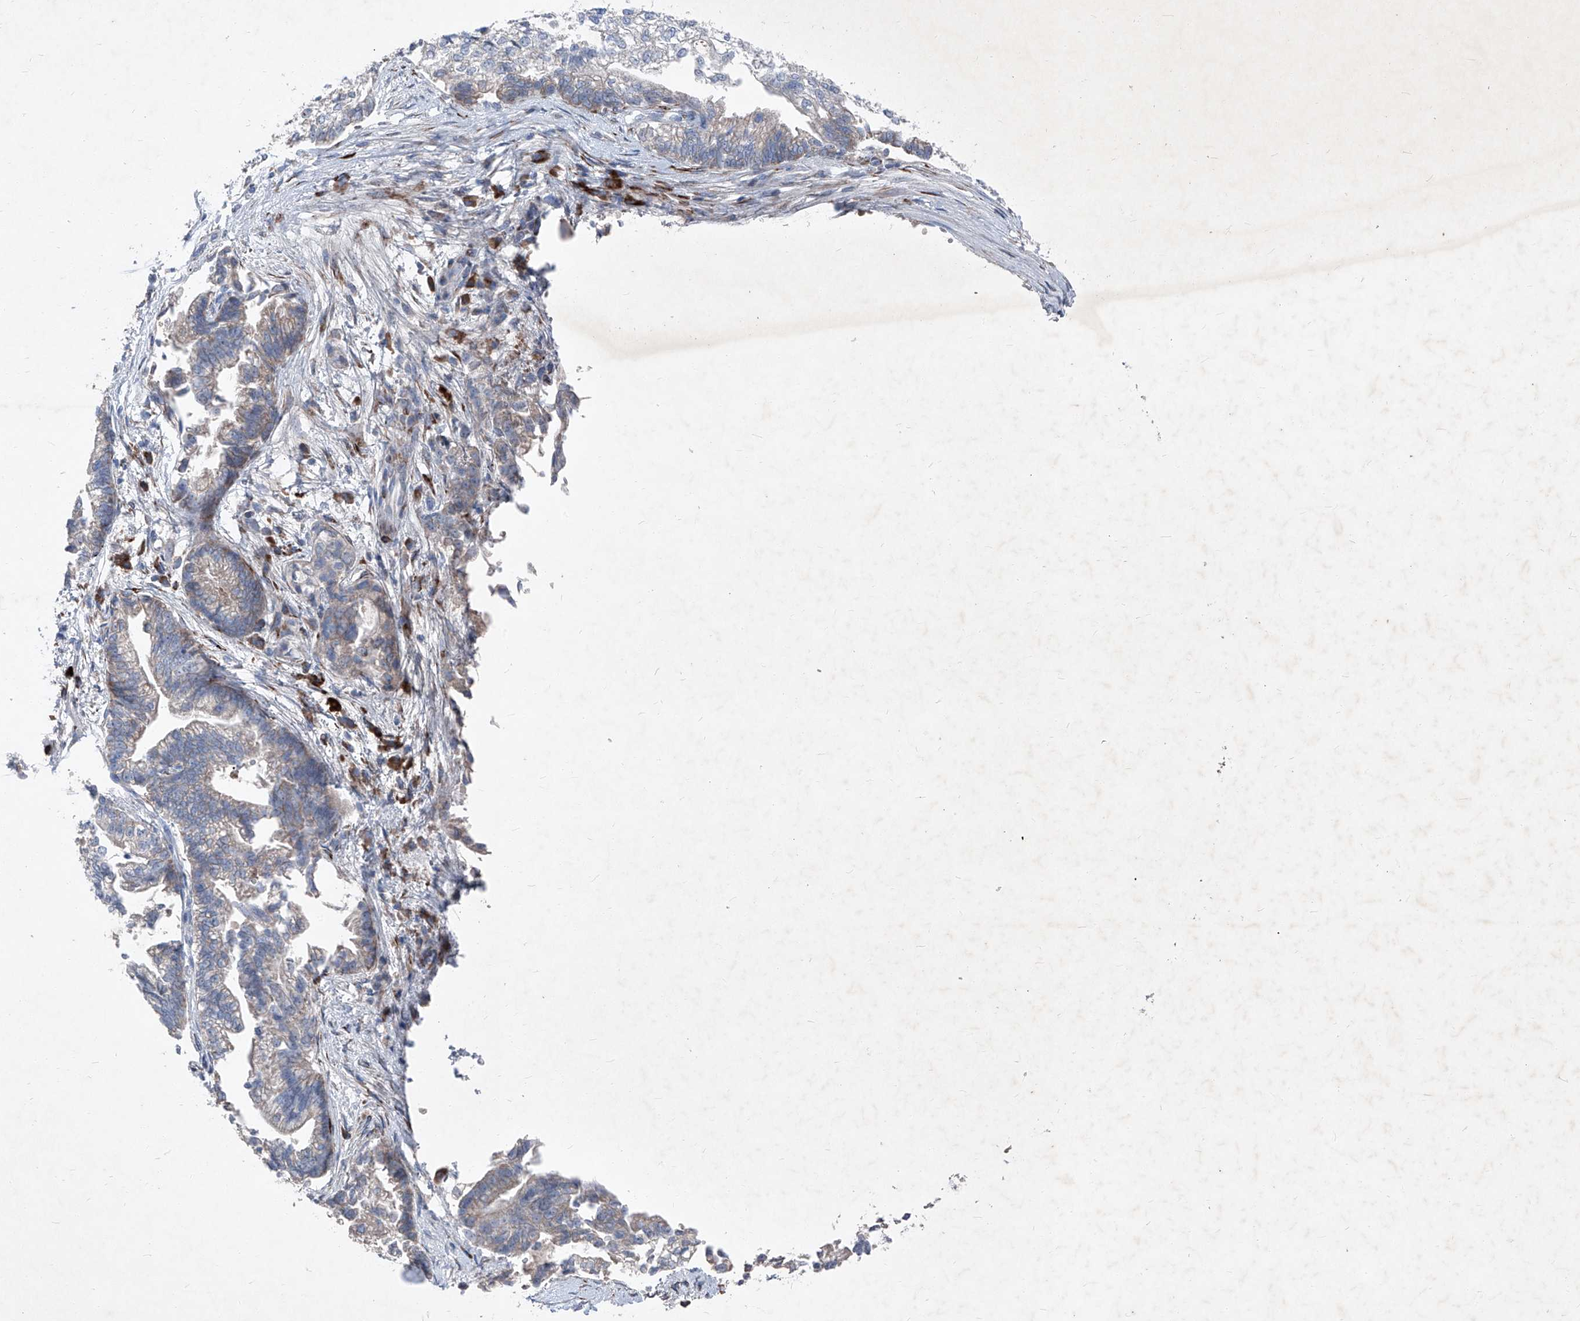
{"staining": {"intensity": "negative", "quantity": "none", "location": "none"}, "tissue": "pancreatic cancer", "cell_type": "Tumor cells", "image_type": "cancer", "snomed": [{"axis": "morphology", "description": "Adenocarcinoma, NOS"}, {"axis": "topography", "description": "Pancreas"}], "caption": "Adenocarcinoma (pancreatic) stained for a protein using immunohistochemistry displays no staining tumor cells.", "gene": "IFI27", "patient": {"sex": "male", "age": 72}}